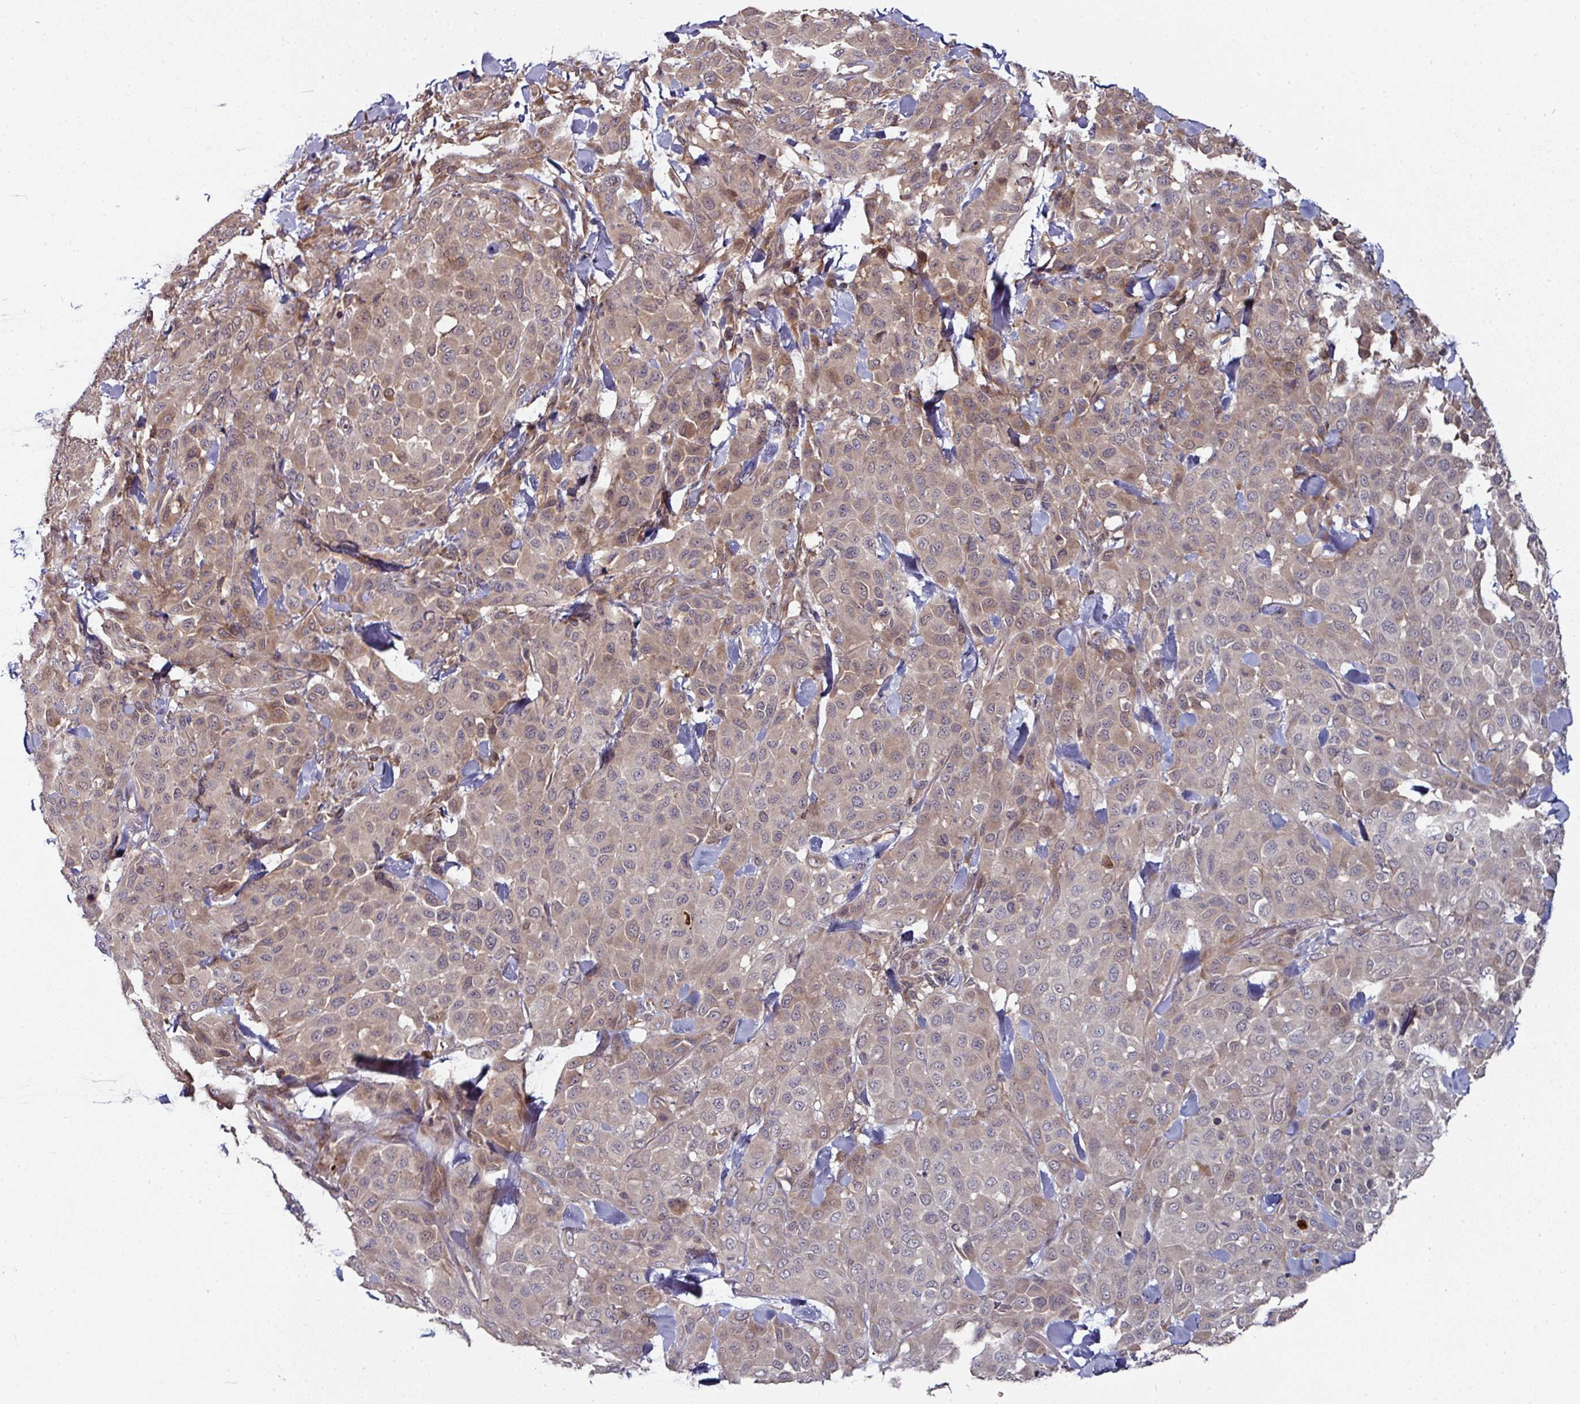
{"staining": {"intensity": "moderate", "quantity": "<25%", "location": "cytoplasmic/membranous"}, "tissue": "melanoma", "cell_type": "Tumor cells", "image_type": "cancer", "snomed": [{"axis": "morphology", "description": "Malignant melanoma, Metastatic site"}, {"axis": "topography", "description": "Skin"}], "caption": "Immunohistochemical staining of melanoma exhibits low levels of moderate cytoplasmic/membranous protein expression in about <25% of tumor cells. The staining was performed using DAB, with brown indicating positive protein expression. Nuclei are stained blue with hematoxylin.", "gene": "CTDSP2", "patient": {"sex": "female", "age": 81}}